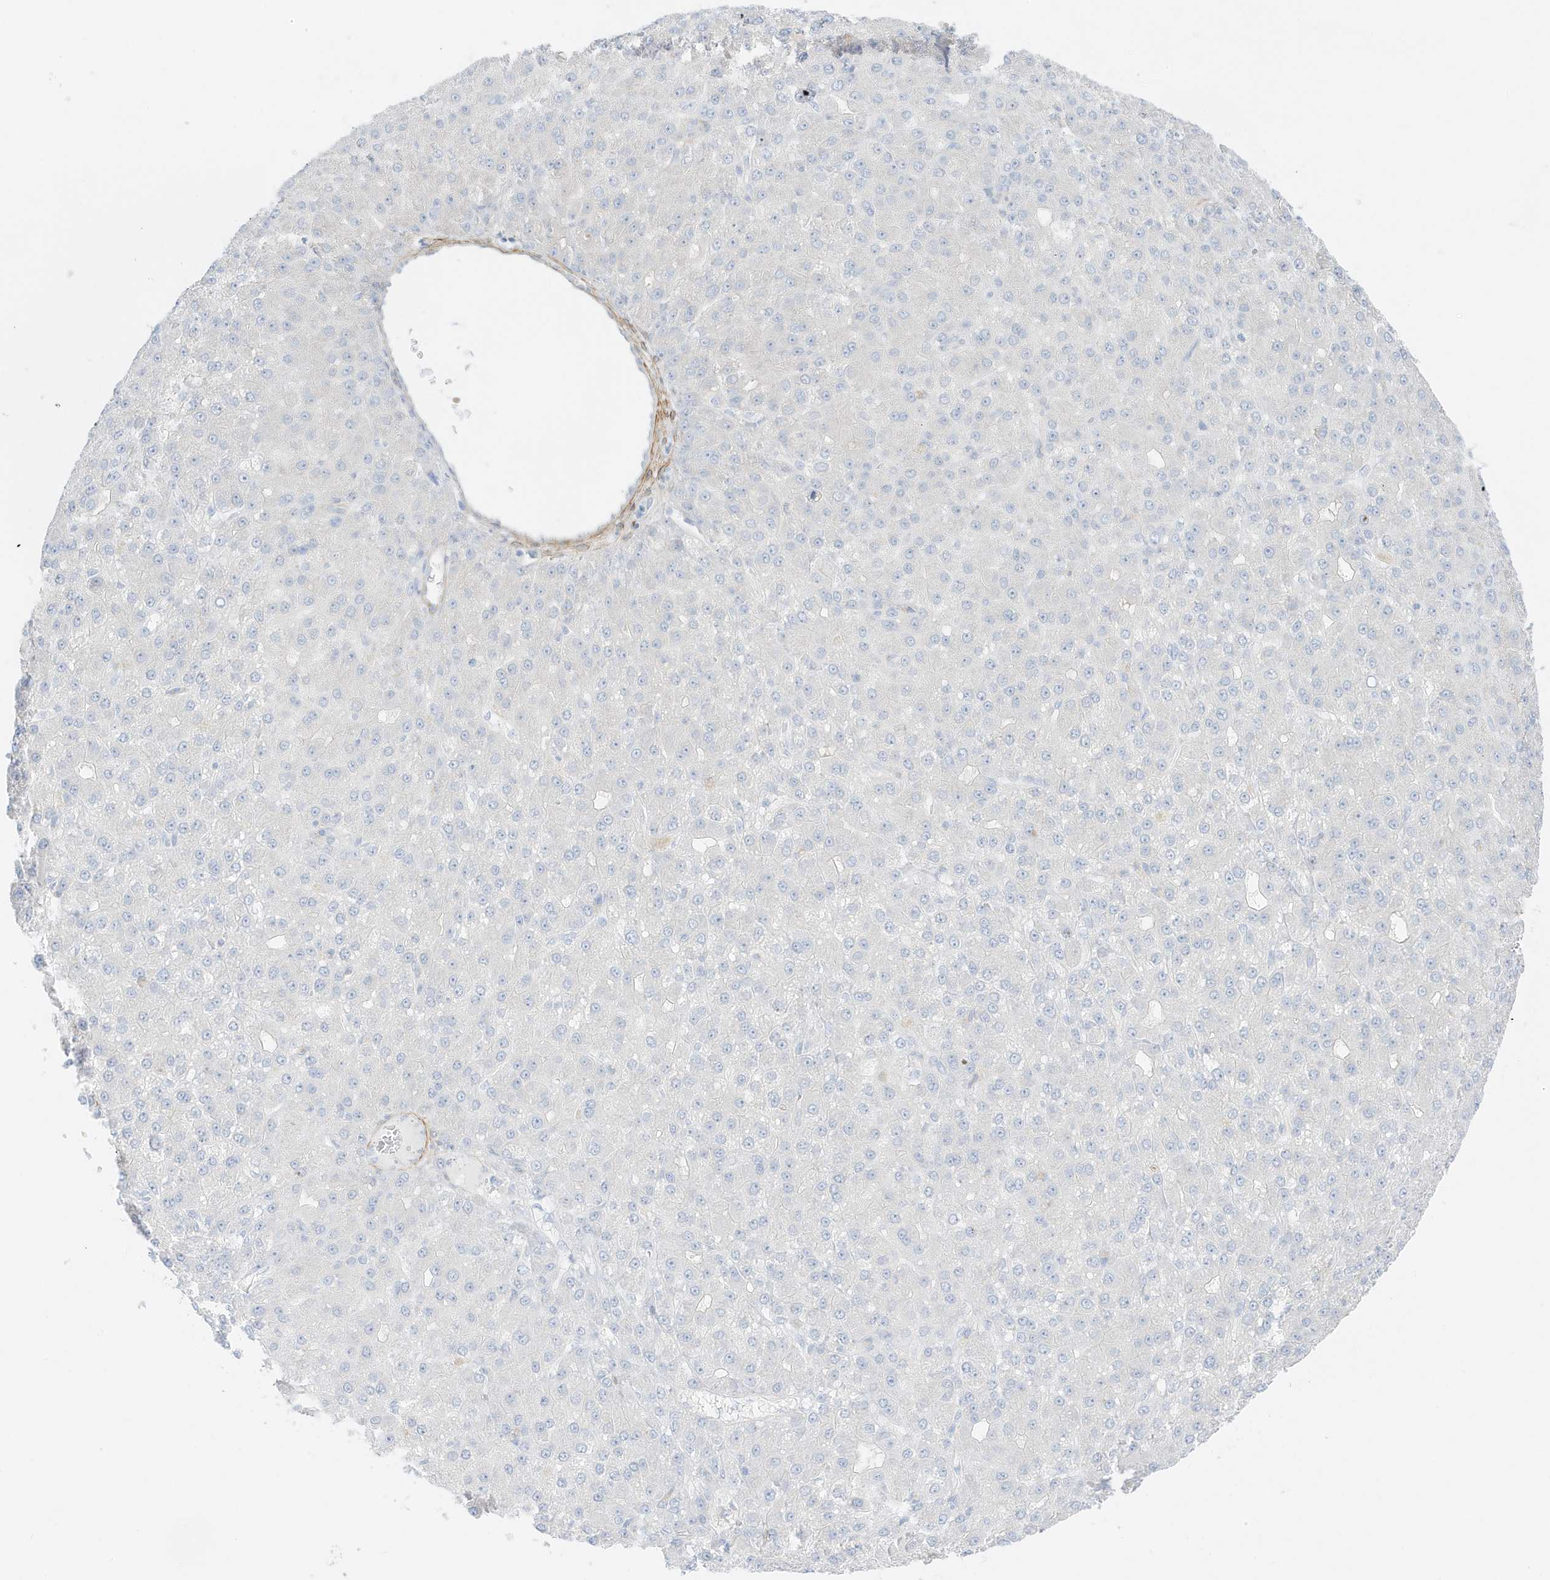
{"staining": {"intensity": "negative", "quantity": "none", "location": "none"}, "tissue": "liver cancer", "cell_type": "Tumor cells", "image_type": "cancer", "snomed": [{"axis": "morphology", "description": "Carcinoma, Hepatocellular, NOS"}, {"axis": "topography", "description": "Liver"}], "caption": "A histopathology image of hepatocellular carcinoma (liver) stained for a protein exhibits no brown staining in tumor cells.", "gene": "SLC22A13", "patient": {"sex": "male", "age": 67}}